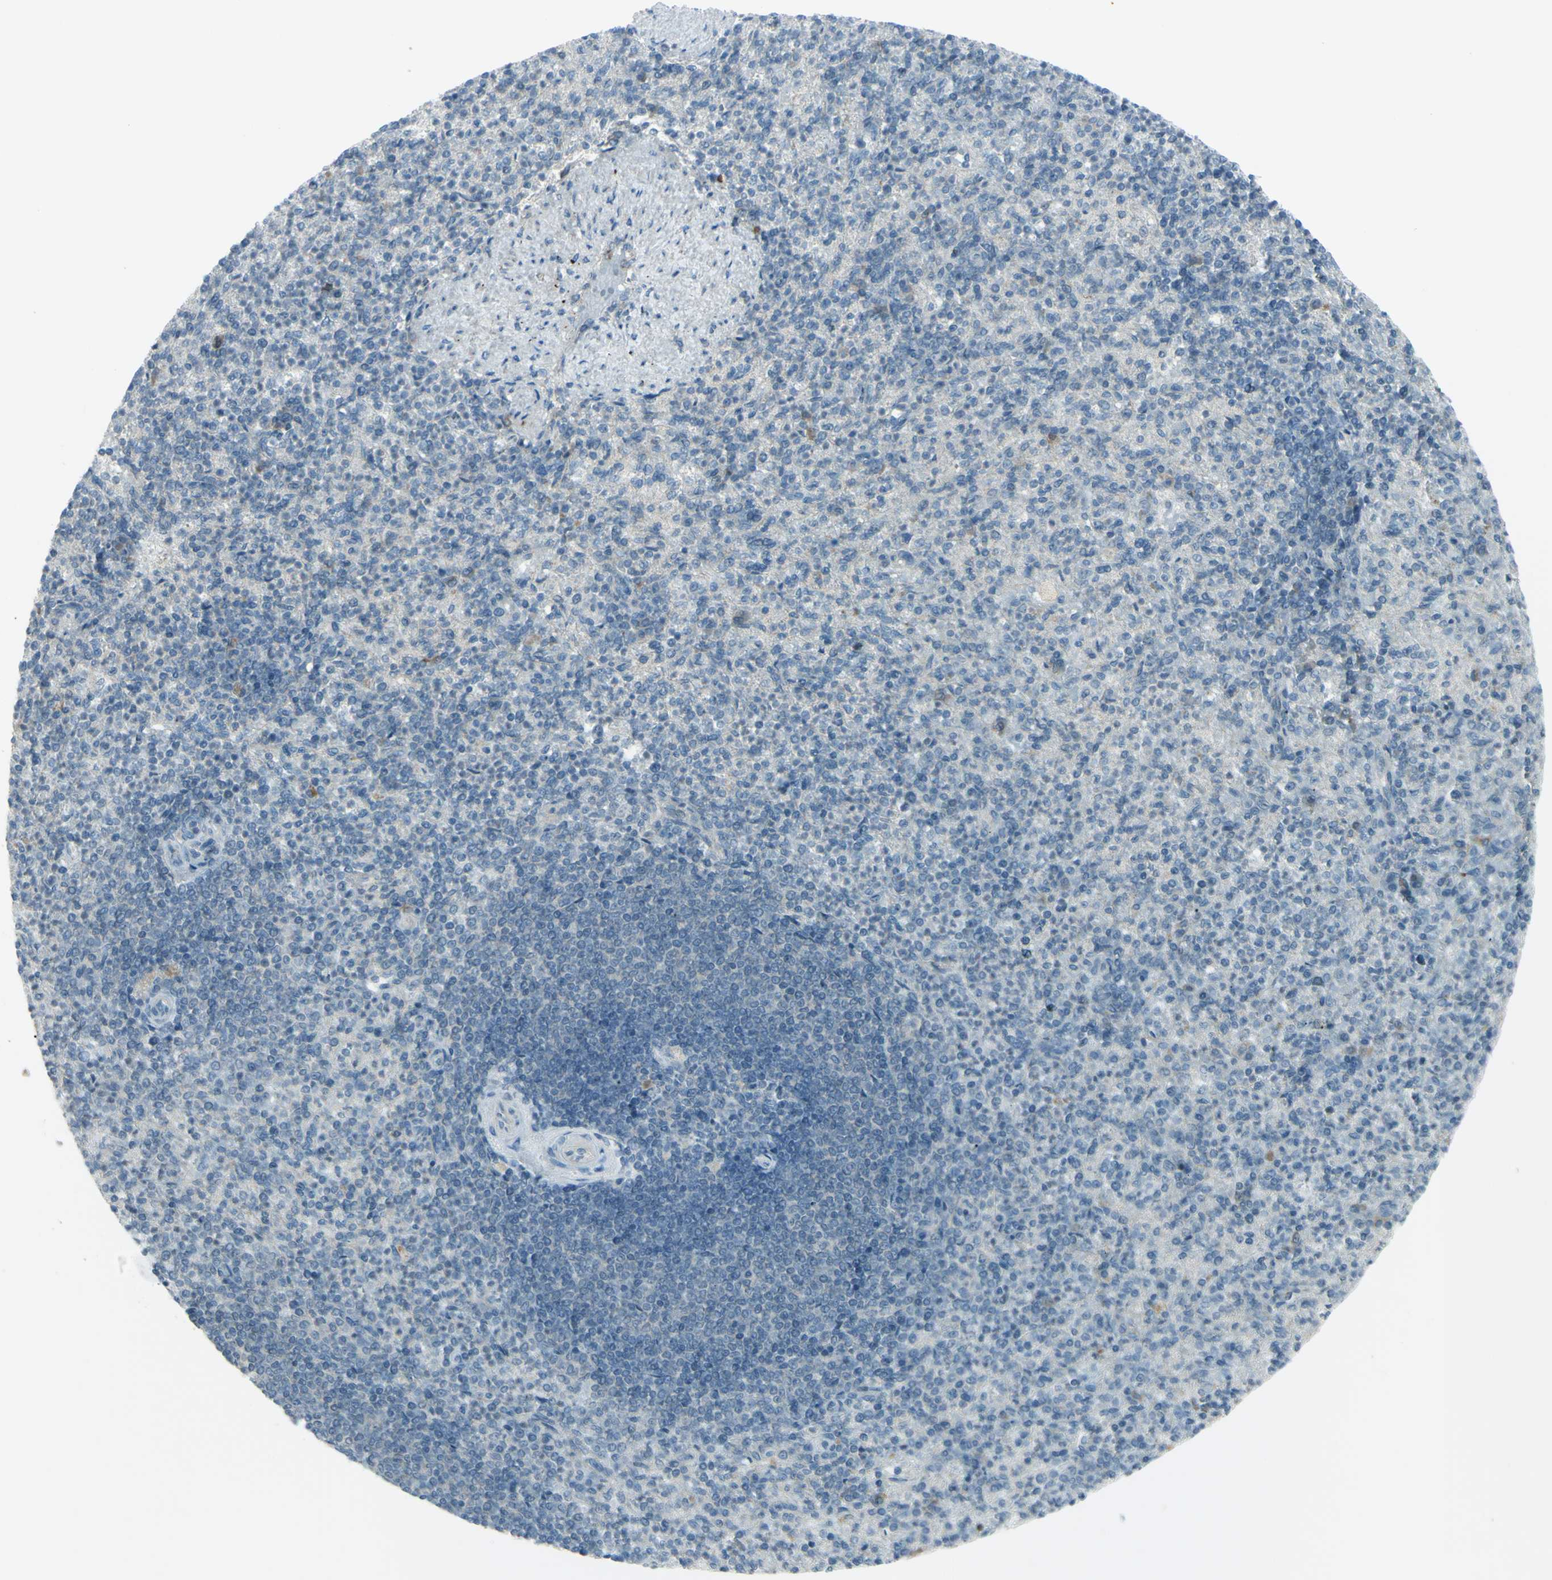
{"staining": {"intensity": "weak", "quantity": ">75%", "location": "cytoplasmic/membranous"}, "tissue": "spleen", "cell_type": "Cells in red pulp", "image_type": "normal", "snomed": [{"axis": "morphology", "description": "Normal tissue, NOS"}, {"axis": "topography", "description": "Spleen"}], "caption": "Immunohistochemistry micrograph of normal human spleen stained for a protein (brown), which exhibits low levels of weak cytoplasmic/membranous staining in about >75% of cells in red pulp.", "gene": "SH3GL2", "patient": {"sex": "female", "age": 74}}